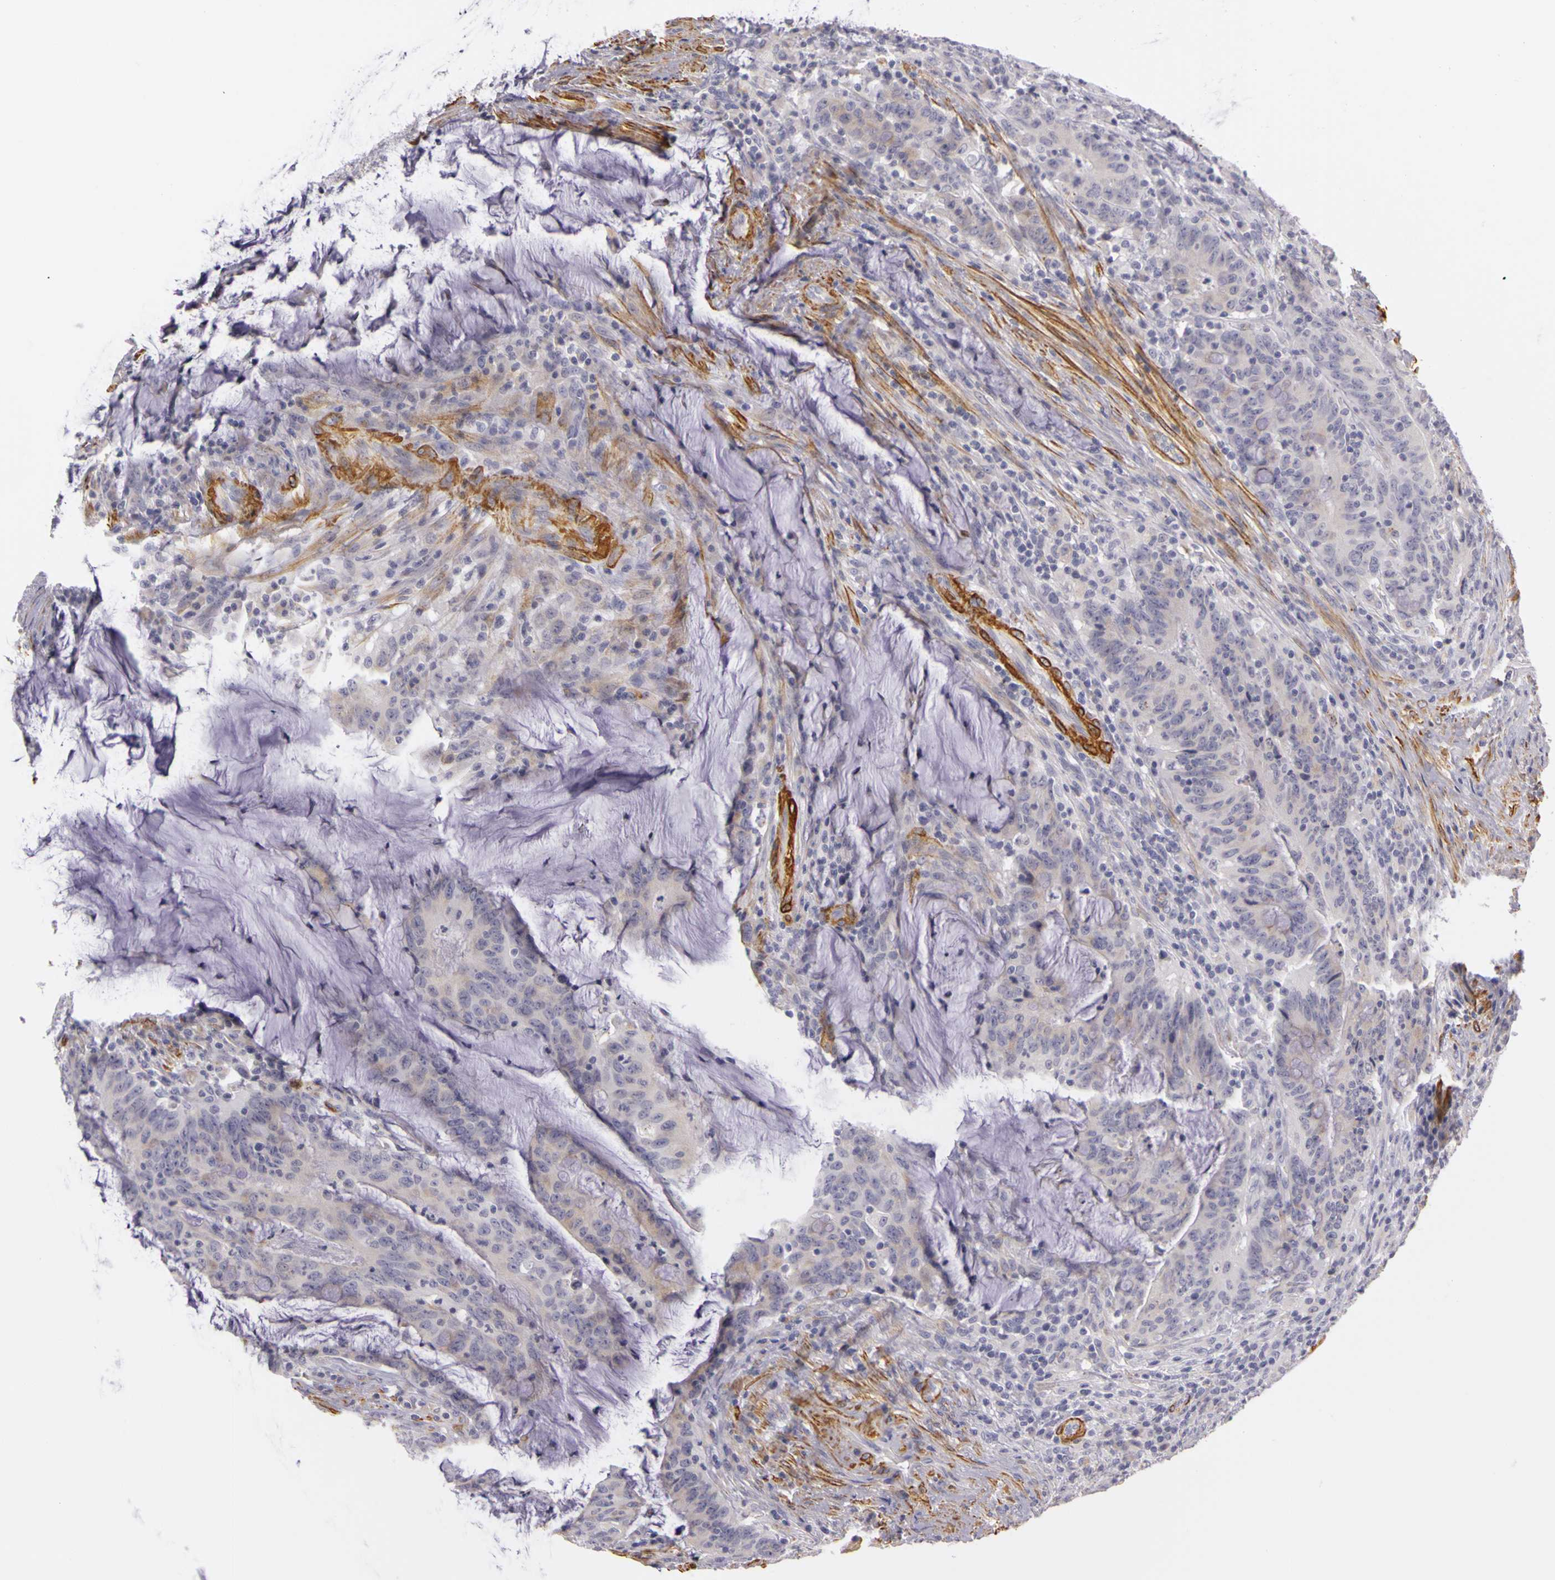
{"staining": {"intensity": "weak", "quantity": "25%-75%", "location": "cytoplasmic/membranous"}, "tissue": "colorectal cancer", "cell_type": "Tumor cells", "image_type": "cancer", "snomed": [{"axis": "morphology", "description": "Adenocarcinoma, NOS"}, {"axis": "topography", "description": "Colon"}], "caption": "About 25%-75% of tumor cells in human colorectal cancer (adenocarcinoma) display weak cytoplasmic/membranous protein positivity as visualized by brown immunohistochemical staining.", "gene": "CNTN2", "patient": {"sex": "male", "age": 54}}